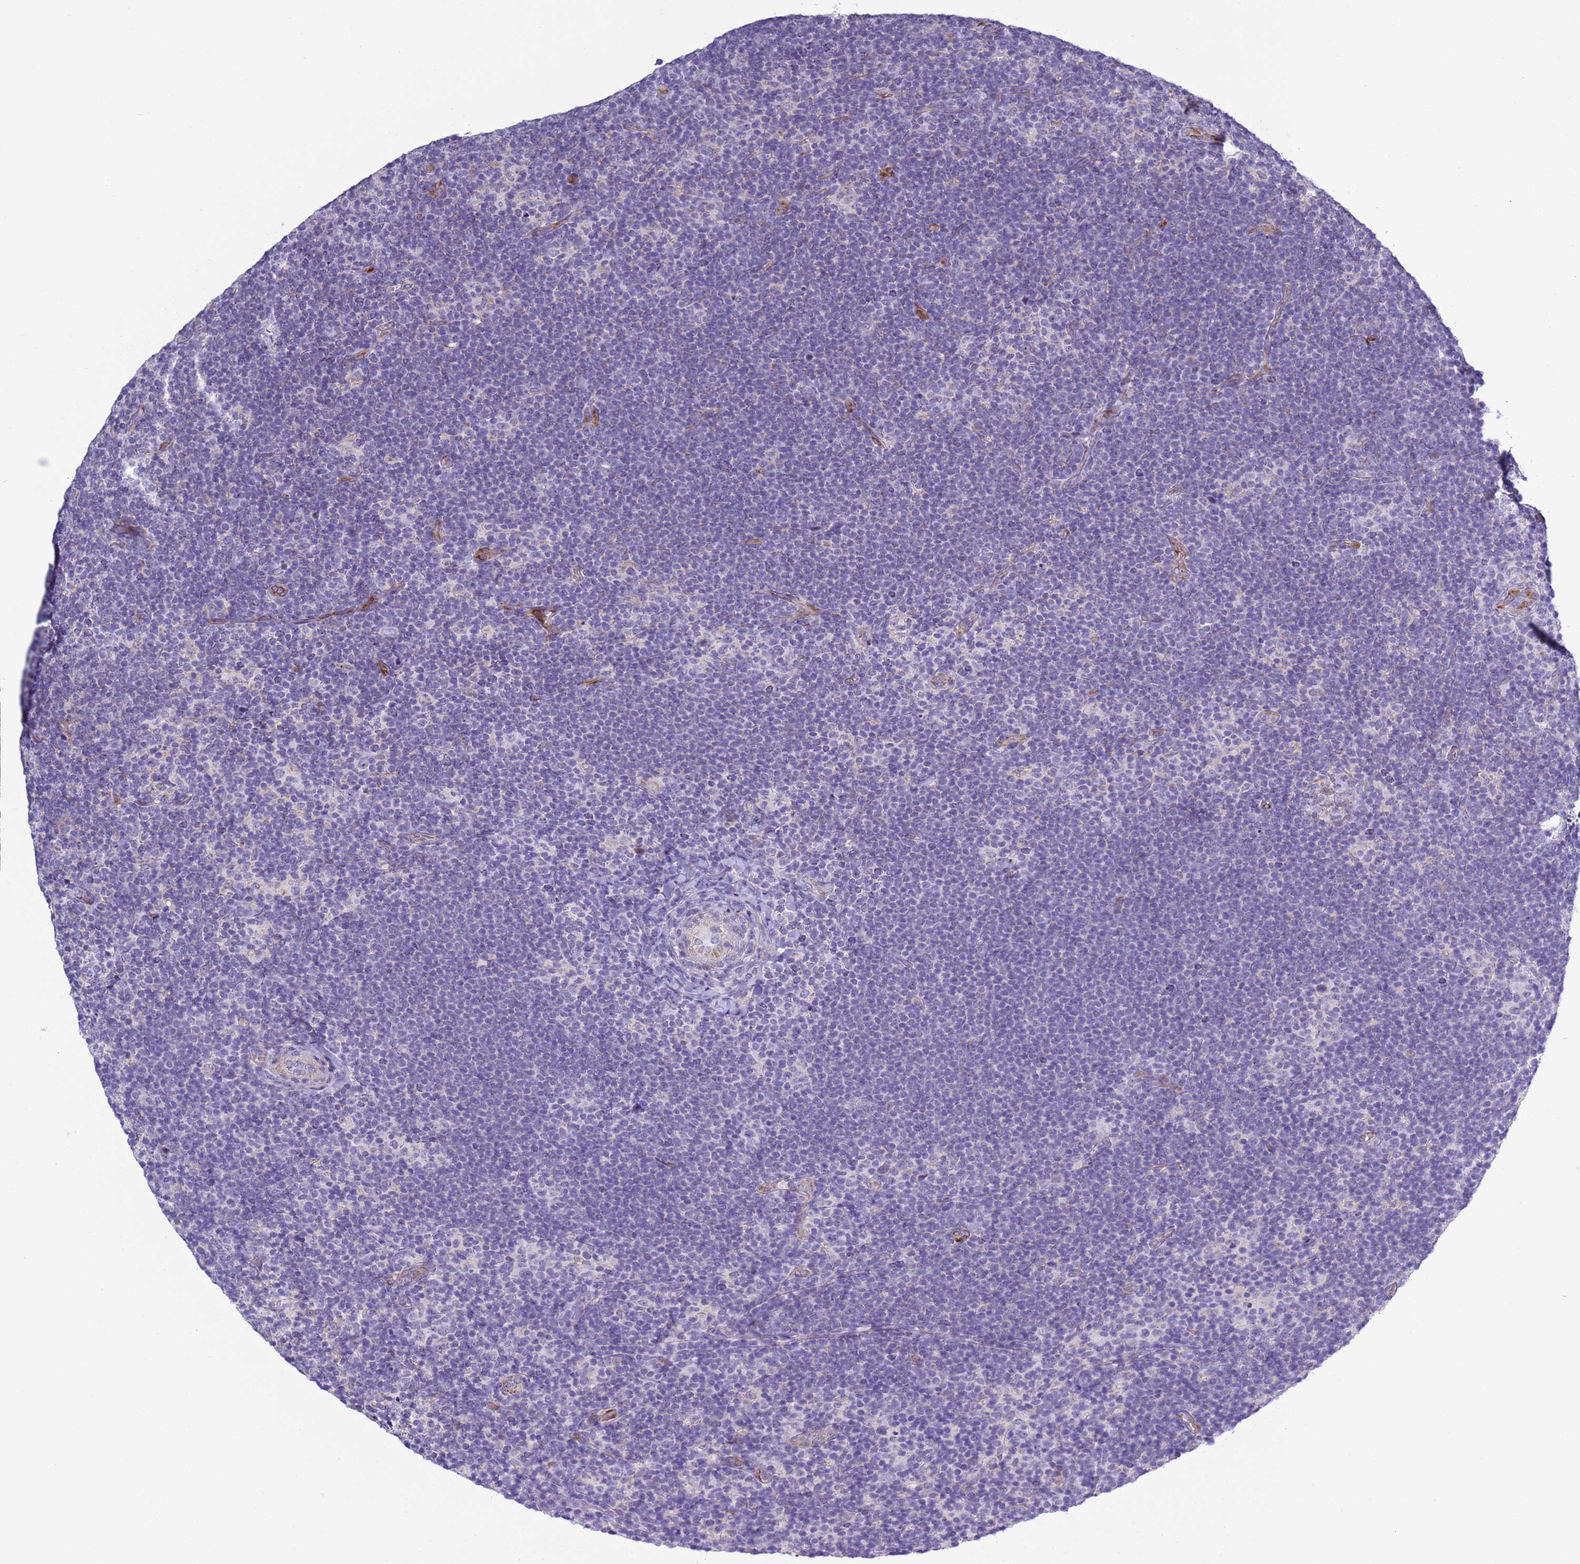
{"staining": {"intensity": "negative", "quantity": "none", "location": "none"}, "tissue": "lymphoma", "cell_type": "Tumor cells", "image_type": "cancer", "snomed": [{"axis": "morphology", "description": "Hodgkin's disease, NOS"}, {"axis": "topography", "description": "Lymph node"}], "caption": "An IHC histopathology image of lymphoma is shown. There is no staining in tumor cells of lymphoma. (Immunohistochemistry (ihc), brightfield microscopy, high magnification).", "gene": "ABHD17B", "patient": {"sex": "female", "age": 57}}